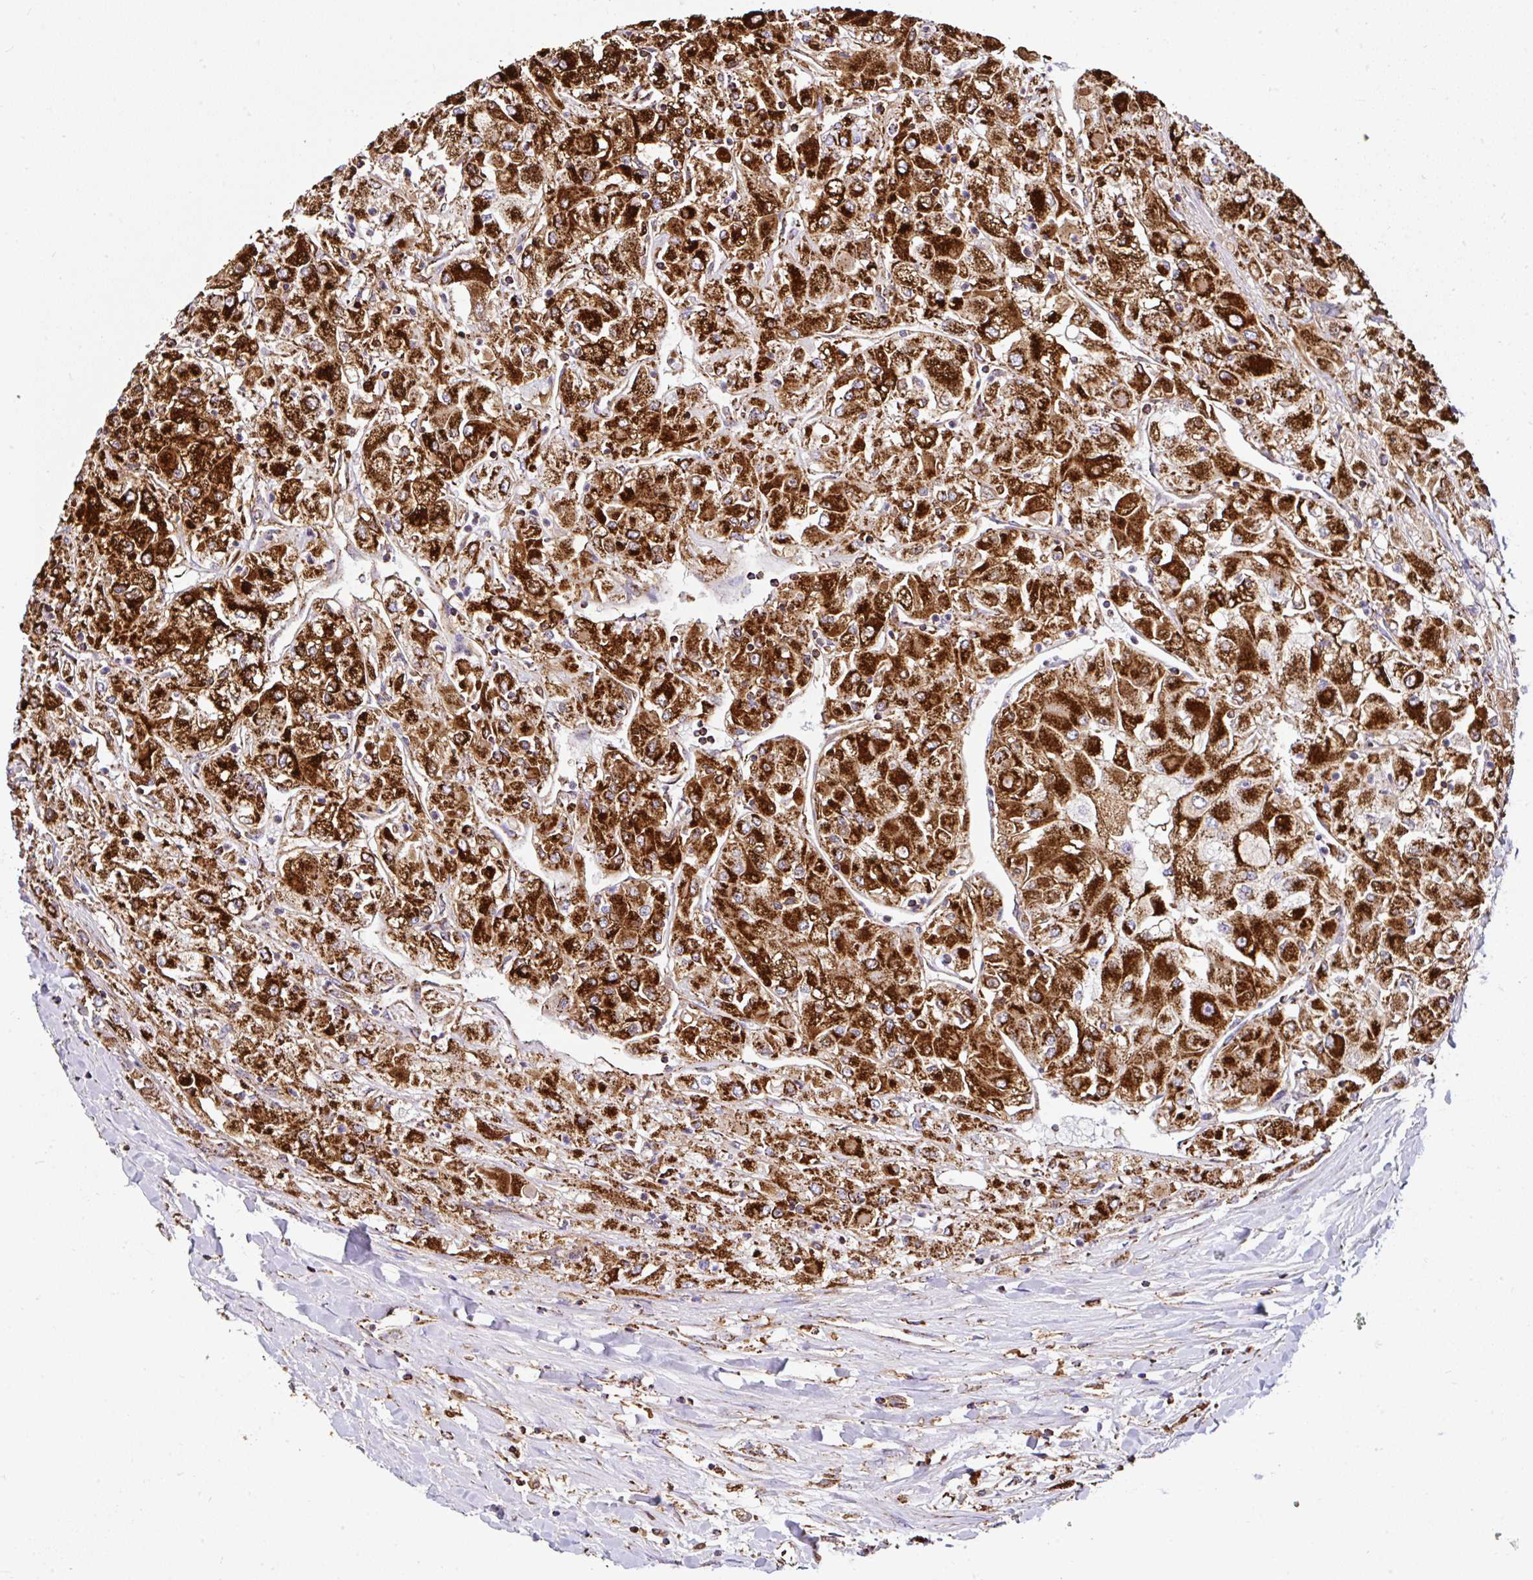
{"staining": {"intensity": "strong", "quantity": ">75%", "location": "cytoplasmic/membranous"}, "tissue": "renal cancer", "cell_type": "Tumor cells", "image_type": "cancer", "snomed": [{"axis": "morphology", "description": "Adenocarcinoma, NOS"}, {"axis": "topography", "description": "Kidney"}], "caption": "IHC of human renal adenocarcinoma exhibits high levels of strong cytoplasmic/membranous positivity in approximately >75% of tumor cells.", "gene": "ANKRD33B", "patient": {"sex": "male", "age": 80}}